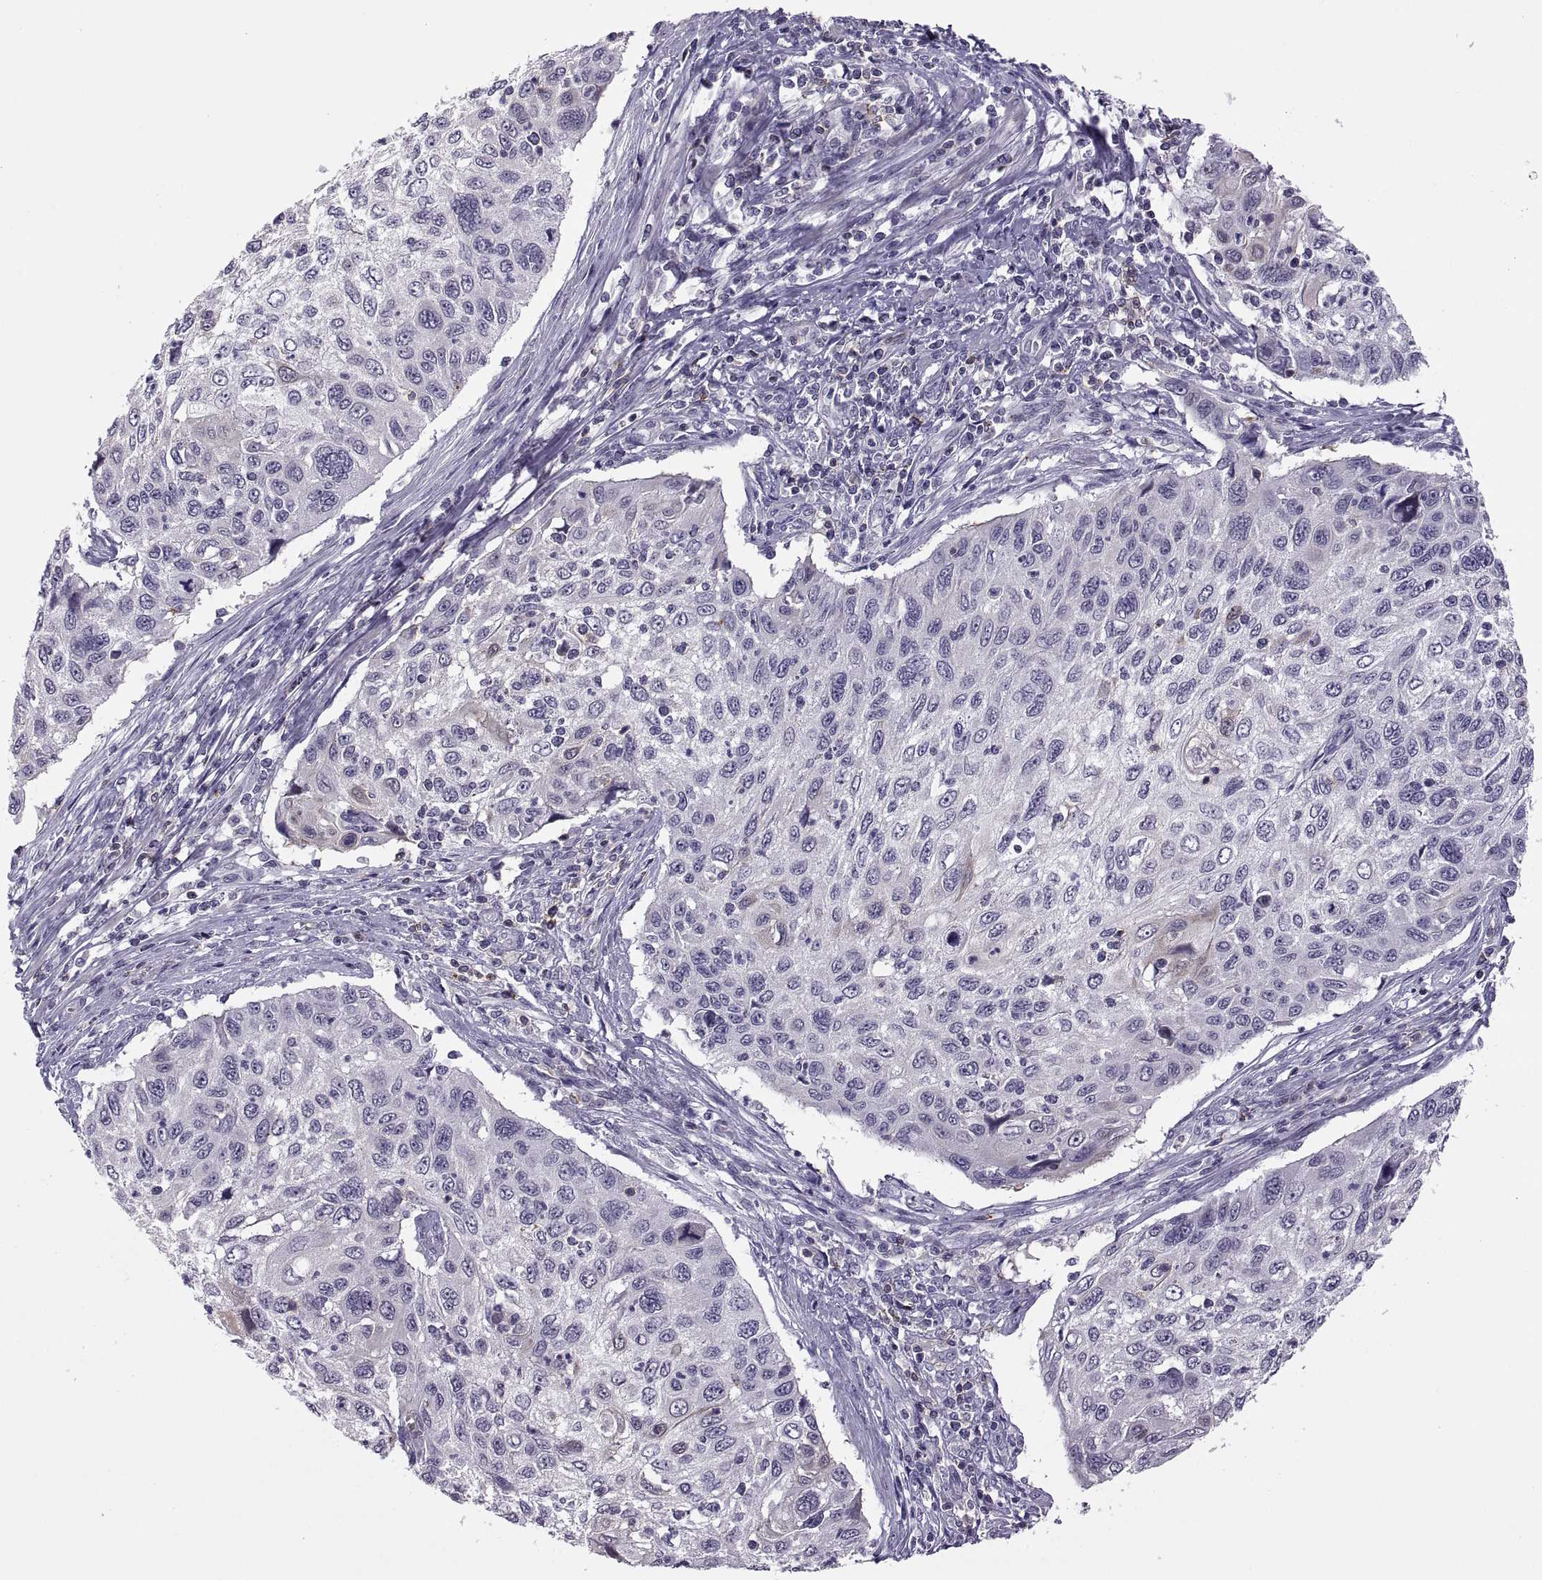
{"staining": {"intensity": "negative", "quantity": "none", "location": "none"}, "tissue": "cervical cancer", "cell_type": "Tumor cells", "image_type": "cancer", "snomed": [{"axis": "morphology", "description": "Squamous cell carcinoma, NOS"}, {"axis": "topography", "description": "Cervix"}], "caption": "The image exhibits no staining of tumor cells in squamous cell carcinoma (cervical).", "gene": "TTC21A", "patient": {"sex": "female", "age": 70}}